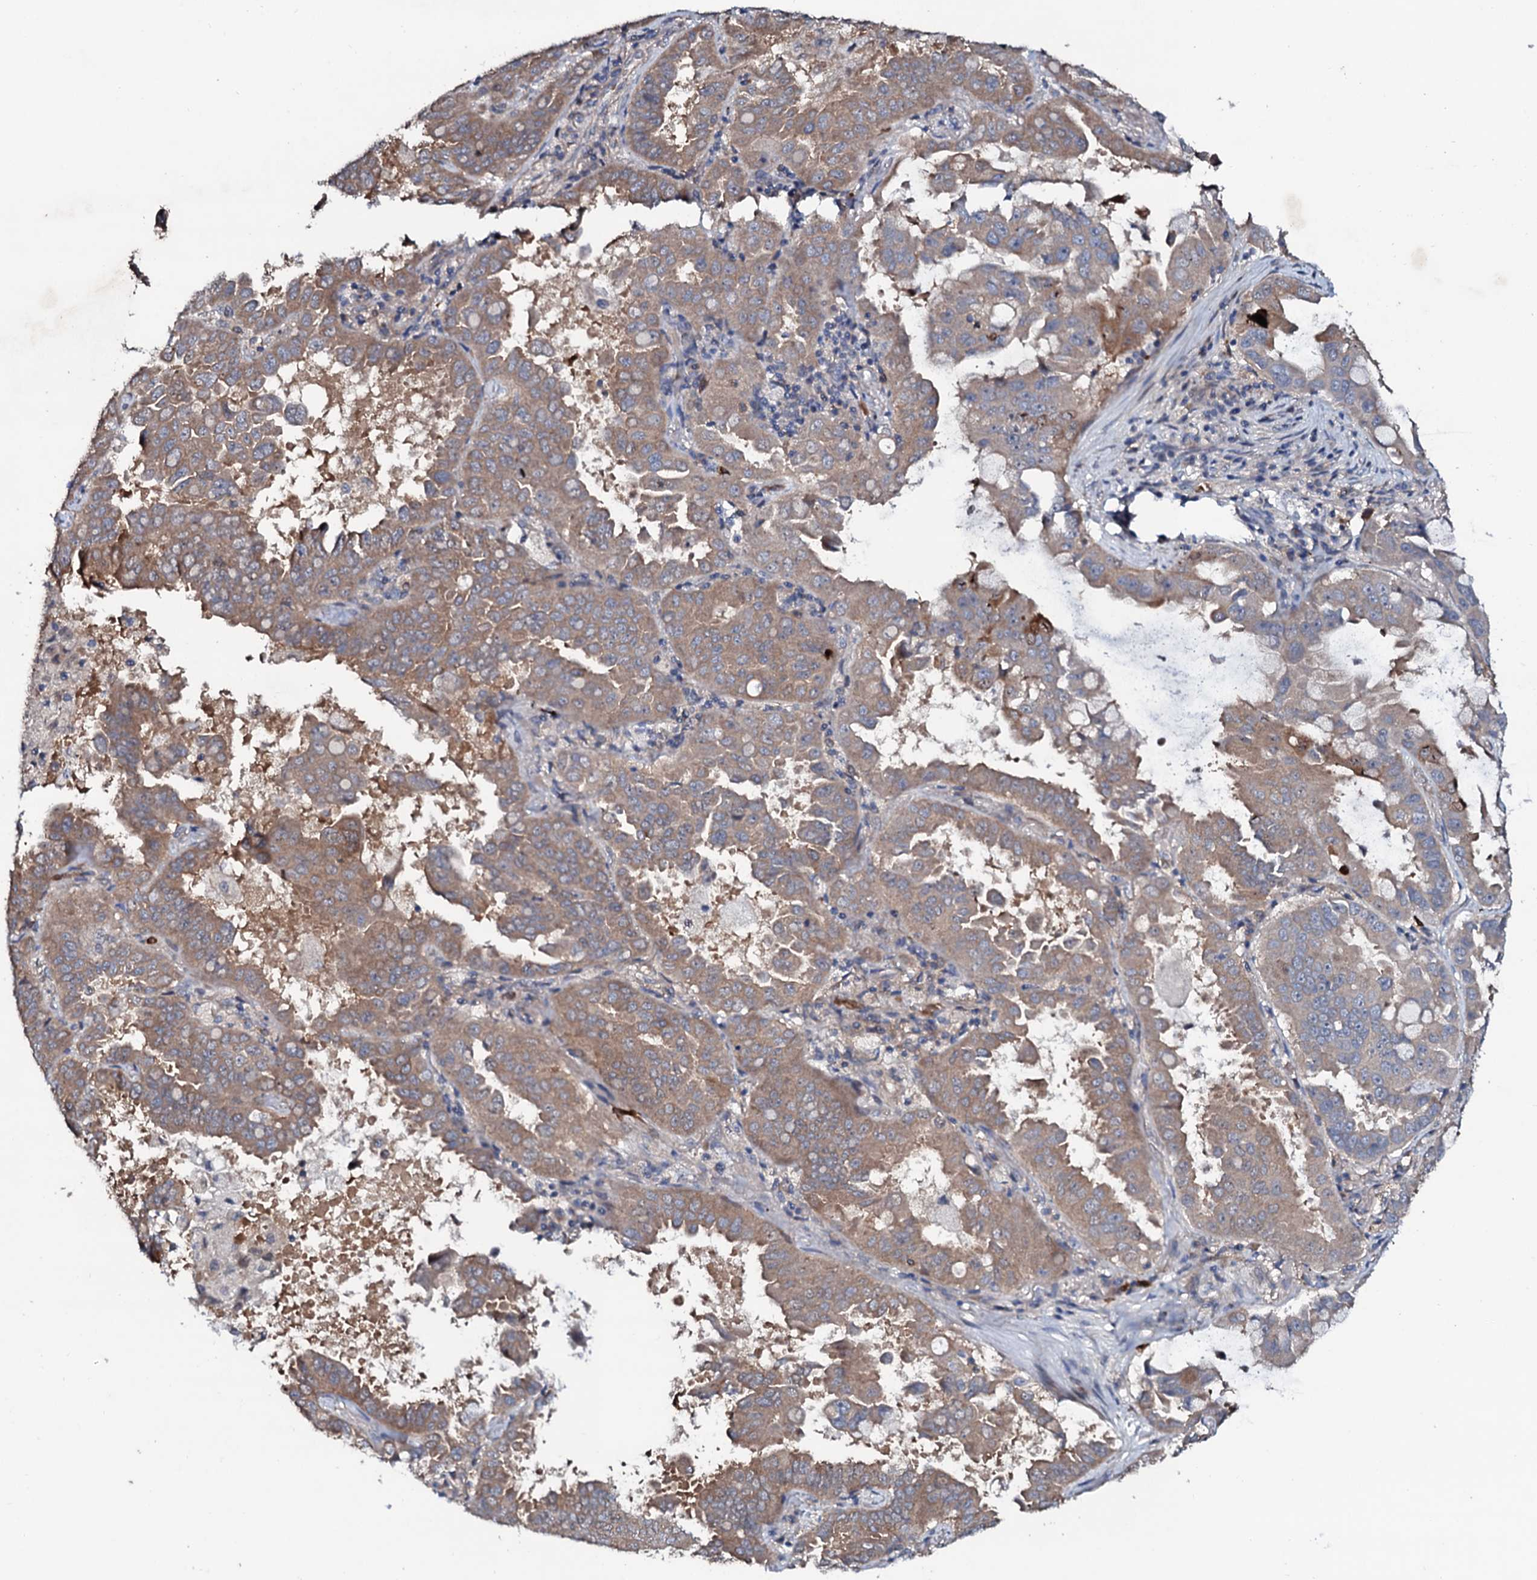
{"staining": {"intensity": "weak", "quantity": ">75%", "location": "cytoplasmic/membranous"}, "tissue": "lung cancer", "cell_type": "Tumor cells", "image_type": "cancer", "snomed": [{"axis": "morphology", "description": "Adenocarcinoma, NOS"}, {"axis": "topography", "description": "Lung"}], "caption": "A histopathology image showing weak cytoplasmic/membranous expression in approximately >75% of tumor cells in adenocarcinoma (lung), as visualized by brown immunohistochemical staining.", "gene": "COG6", "patient": {"sex": "male", "age": 64}}